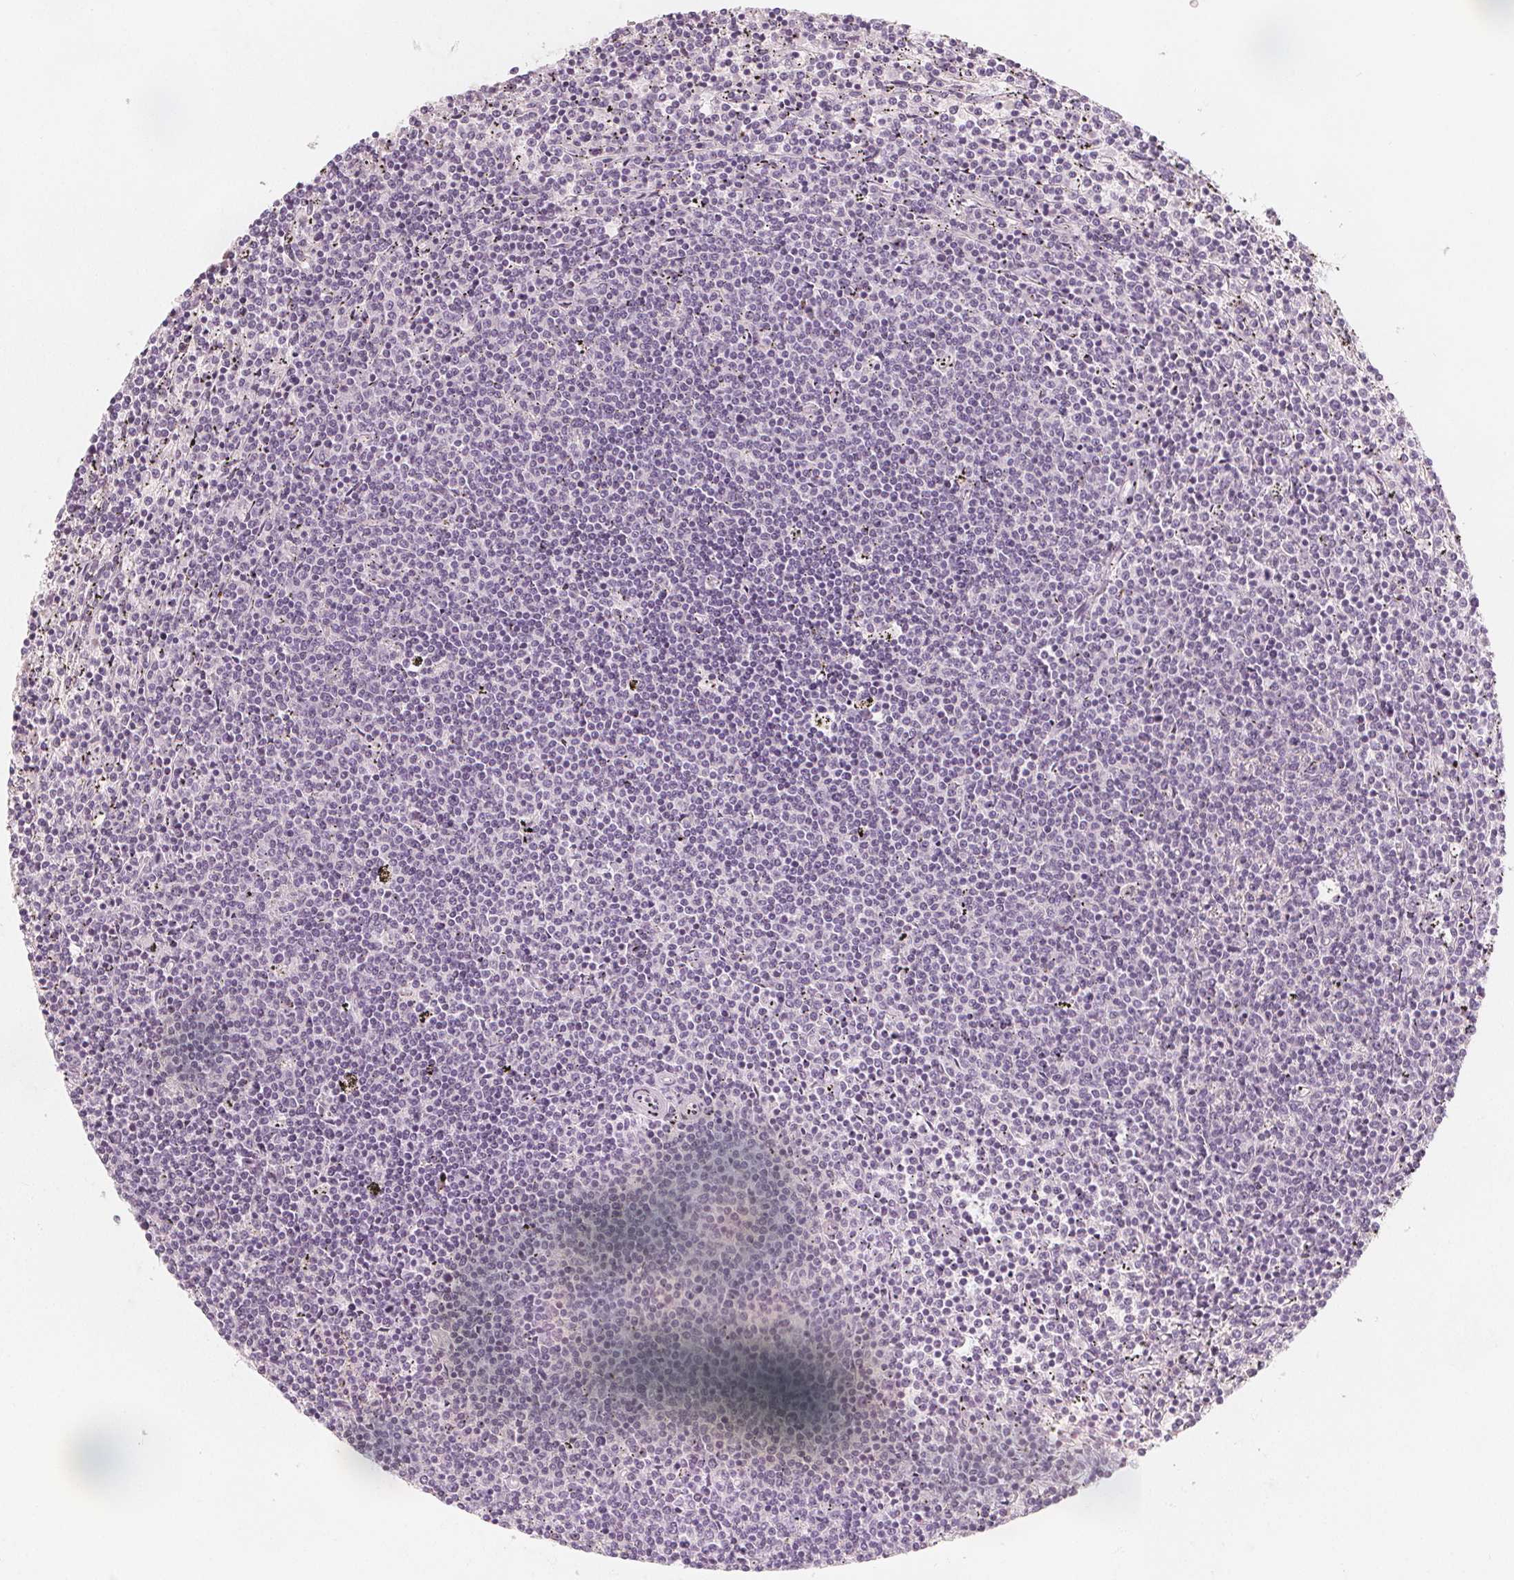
{"staining": {"intensity": "negative", "quantity": "none", "location": "none"}, "tissue": "lymphoma", "cell_type": "Tumor cells", "image_type": "cancer", "snomed": [{"axis": "morphology", "description": "Malignant lymphoma, non-Hodgkin's type, Low grade"}, {"axis": "topography", "description": "Spleen"}], "caption": "A high-resolution histopathology image shows immunohistochemistry (IHC) staining of lymphoma, which shows no significant staining in tumor cells.", "gene": "MAP1A", "patient": {"sex": "female", "age": 50}}